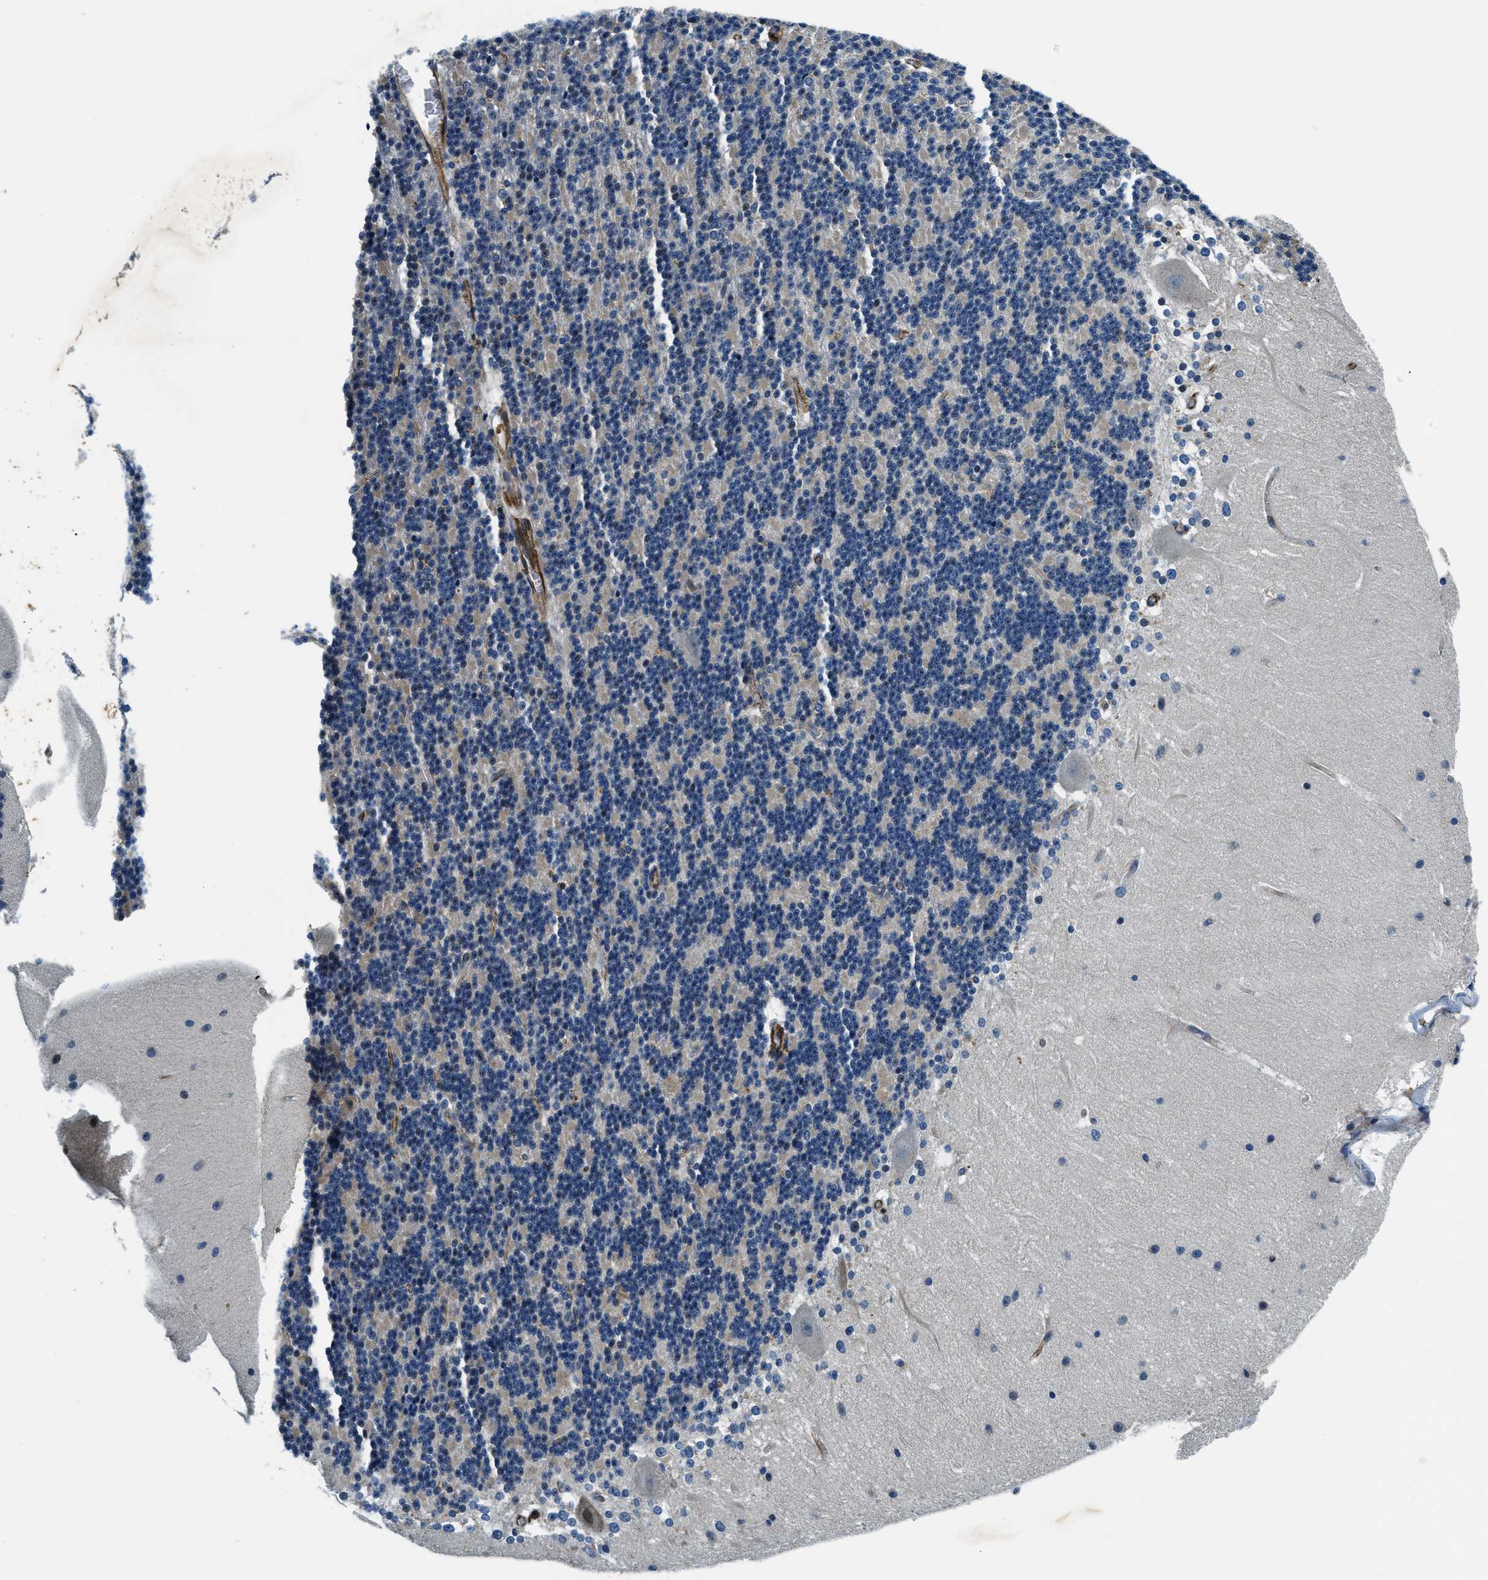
{"staining": {"intensity": "negative", "quantity": "none", "location": "none"}, "tissue": "cerebellum", "cell_type": "Cells in granular layer", "image_type": "normal", "snomed": [{"axis": "morphology", "description": "Normal tissue, NOS"}, {"axis": "topography", "description": "Cerebellum"}], "caption": "Immunohistochemical staining of normal human cerebellum demonstrates no significant positivity in cells in granular layer. (Brightfield microscopy of DAB (3,3'-diaminobenzidine) immunohistochemistry (IHC) at high magnification).", "gene": "GNS", "patient": {"sex": "female", "age": 19}}